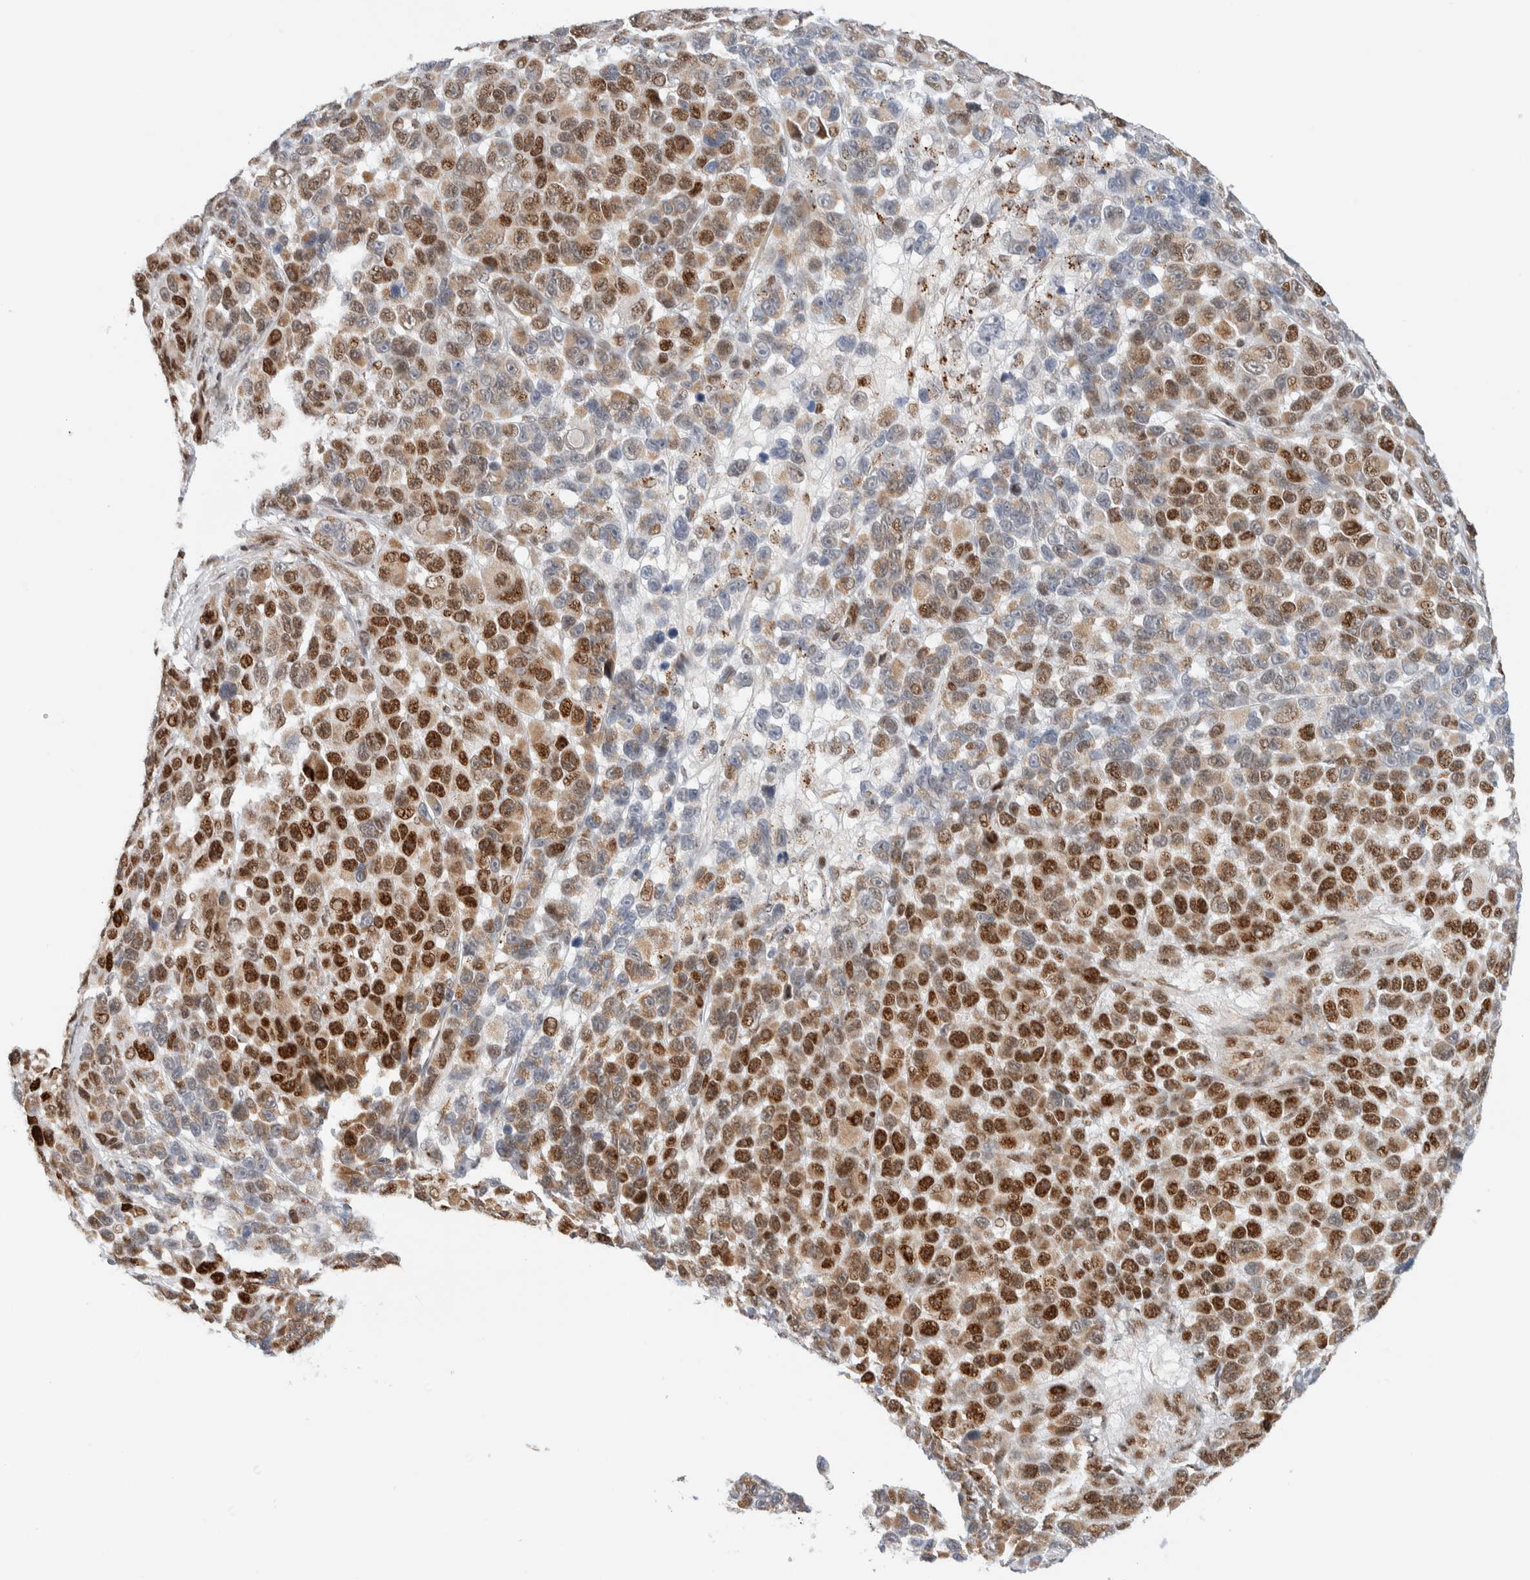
{"staining": {"intensity": "strong", "quantity": "25%-75%", "location": "cytoplasmic/membranous,nuclear"}, "tissue": "melanoma", "cell_type": "Tumor cells", "image_type": "cancer", "snomed": [{"axis": "morphology", "description": "Malignant melanoma, NOS"}, {"axis": "topography", "description": "Skin"}], "caption": "Immunohistochemistry image of melanoma stained for a protein (brown), which shows high levels of strong cytoplasmic/membranous and nuclear expression in about 25%-75% of tumor cells.", "gene": "TSPAN32", "patient": {"sex": "male", "age": 53}}